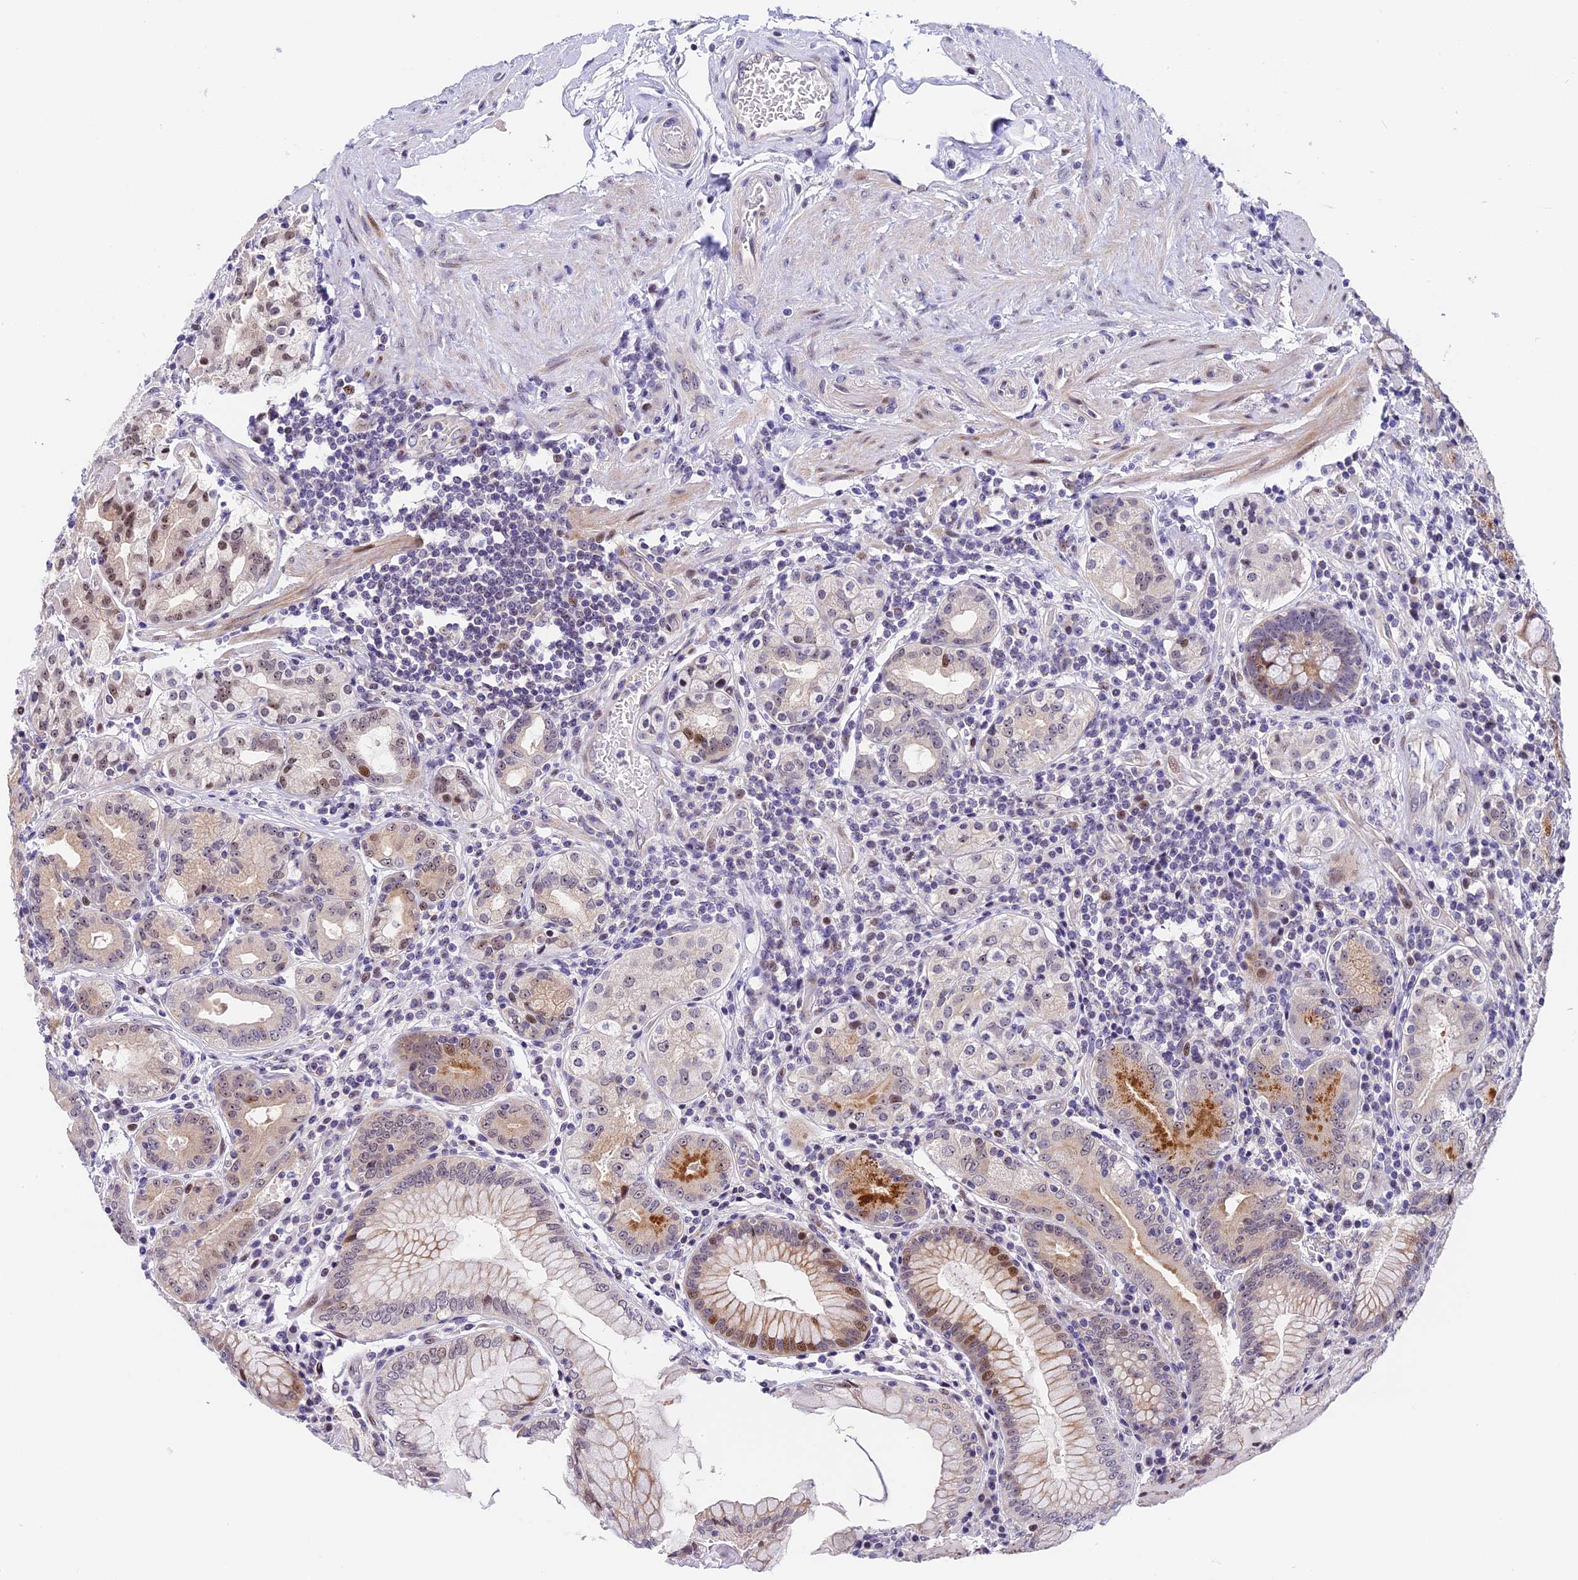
{"staining": {"intensity": "moderate", "quantity": "<25%", "location": "cytoplasmic/membranous,nuclear"}, "tissue": "stomach", "cell_type": "Glandular cells", "image_type": "normal", "snomed": [{"axis": "morphology", "description": "Normal tissue, NOS"}, {"axis": "topography", "description": "Stomach, upper"}, {"axis": "topography", "description": "Stomach, lower"}], "caption": "IHC staining of normal stomach, which demonstrates low levels of moderate cytoplasmic/membranous,nuclear positivity in approximately <25% of glandular cells indicating moderate cytoplasmic/membranous,nuclear protein staining. The staining was performed using DAB (brown) for protein detection and nuclei were counterstained in hematoxylin (blue).", "gene": "MIDN", "patient": {"sex": "female", "age": 76}}